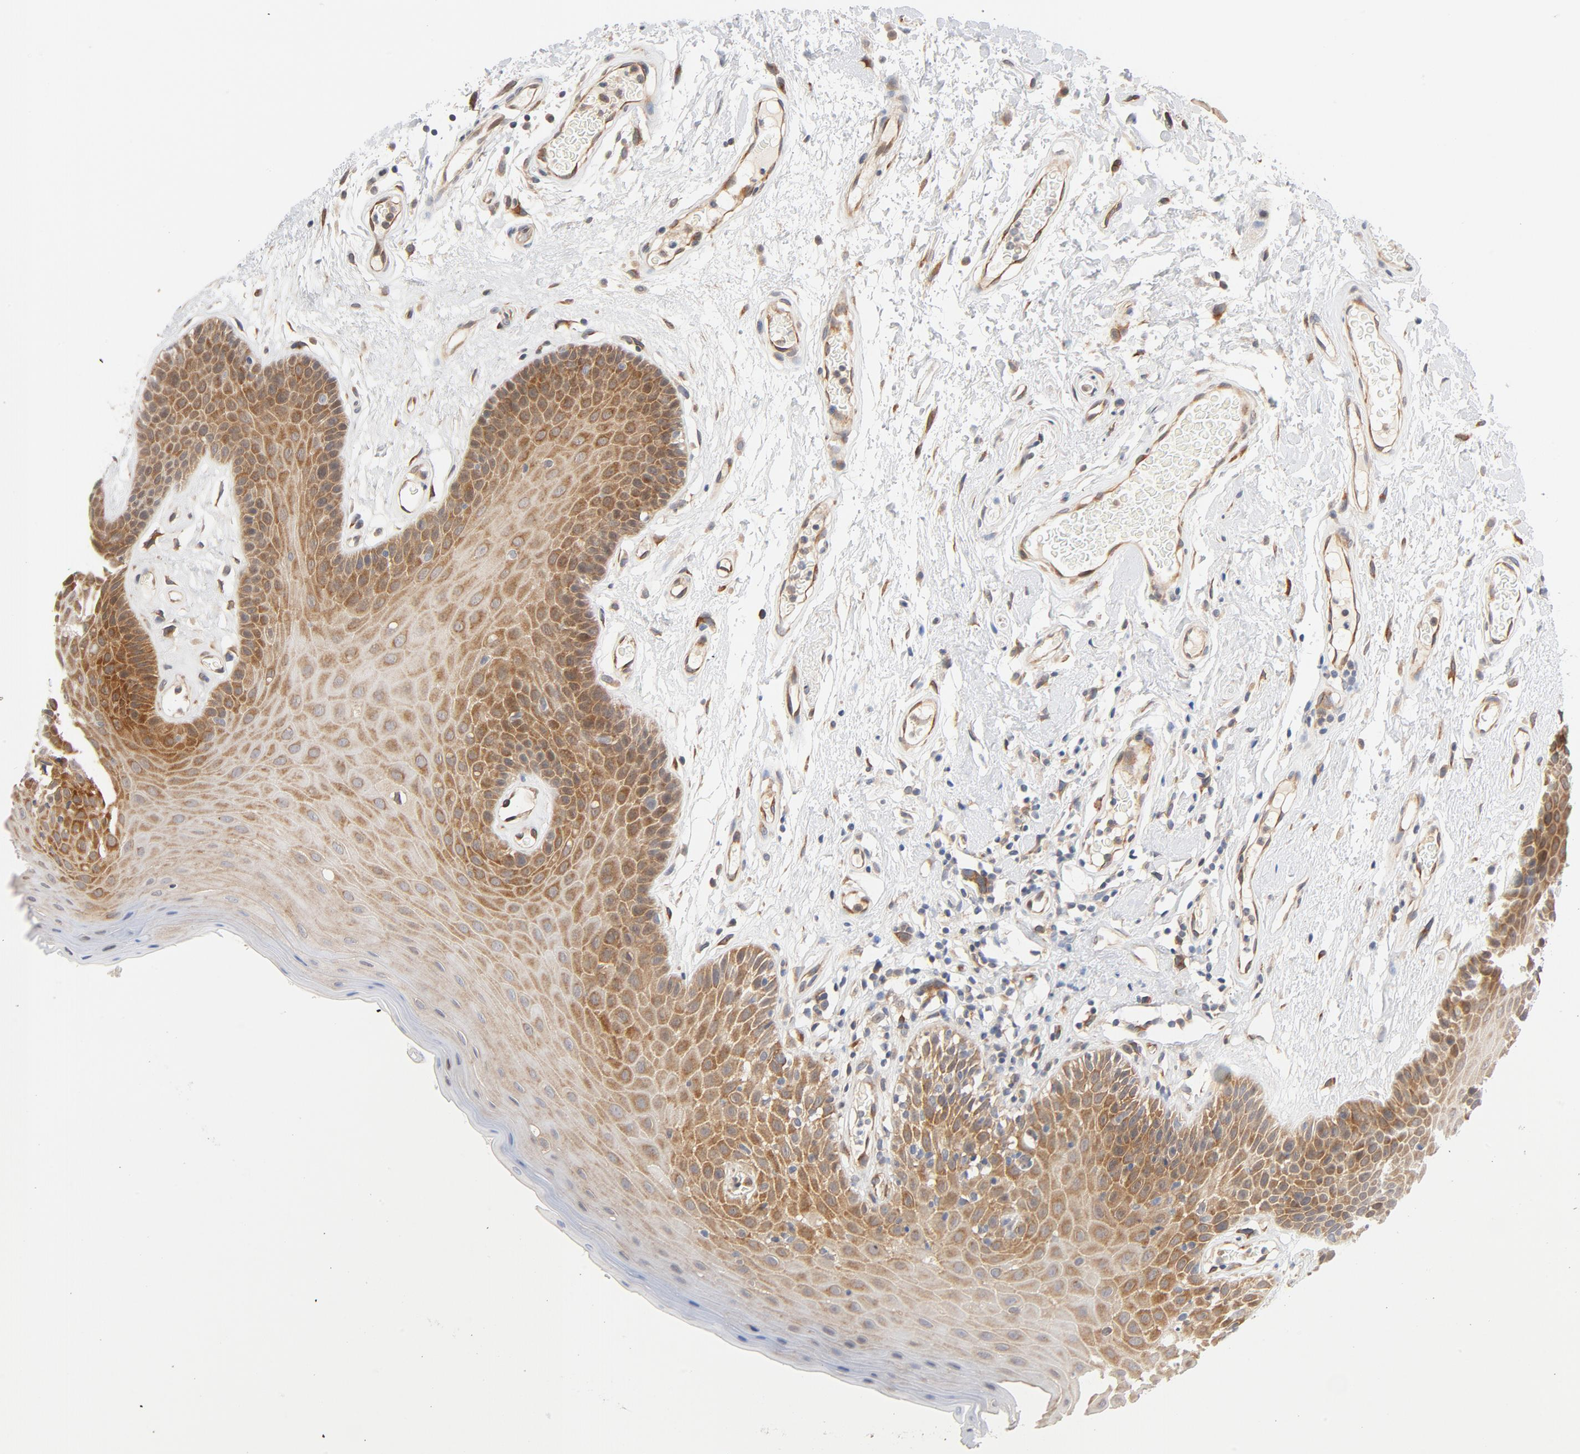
{"staining": {"intensity": "moderate", "quantity": ">75%", "location": "cytoplasmic/membranous"}, "tissue": "oral mucosa", "cell_type": "Squamous epithelial cells", "image_type": "normal", "snomed": [{"axis": "morphology", "description": "Normal tissue, NOS"}, {"axis": "morphology", "description": "Squamous cell carcinoma, NOS"}, {"axis": "topography", "description": "Skeletal muscle"}, {"axis": "topography", "description": "Oral tissue"}, {"axis": "topography", "description": "Head-Neck"}], "caption": "A micrograph of human oral mucosa stained for a protein exhibits moderate cytoplasmic/membranous brown staining in squamous epithelial cells.", "gene": "EIF4E", "patient": {"sex": "male", "age": 71}}